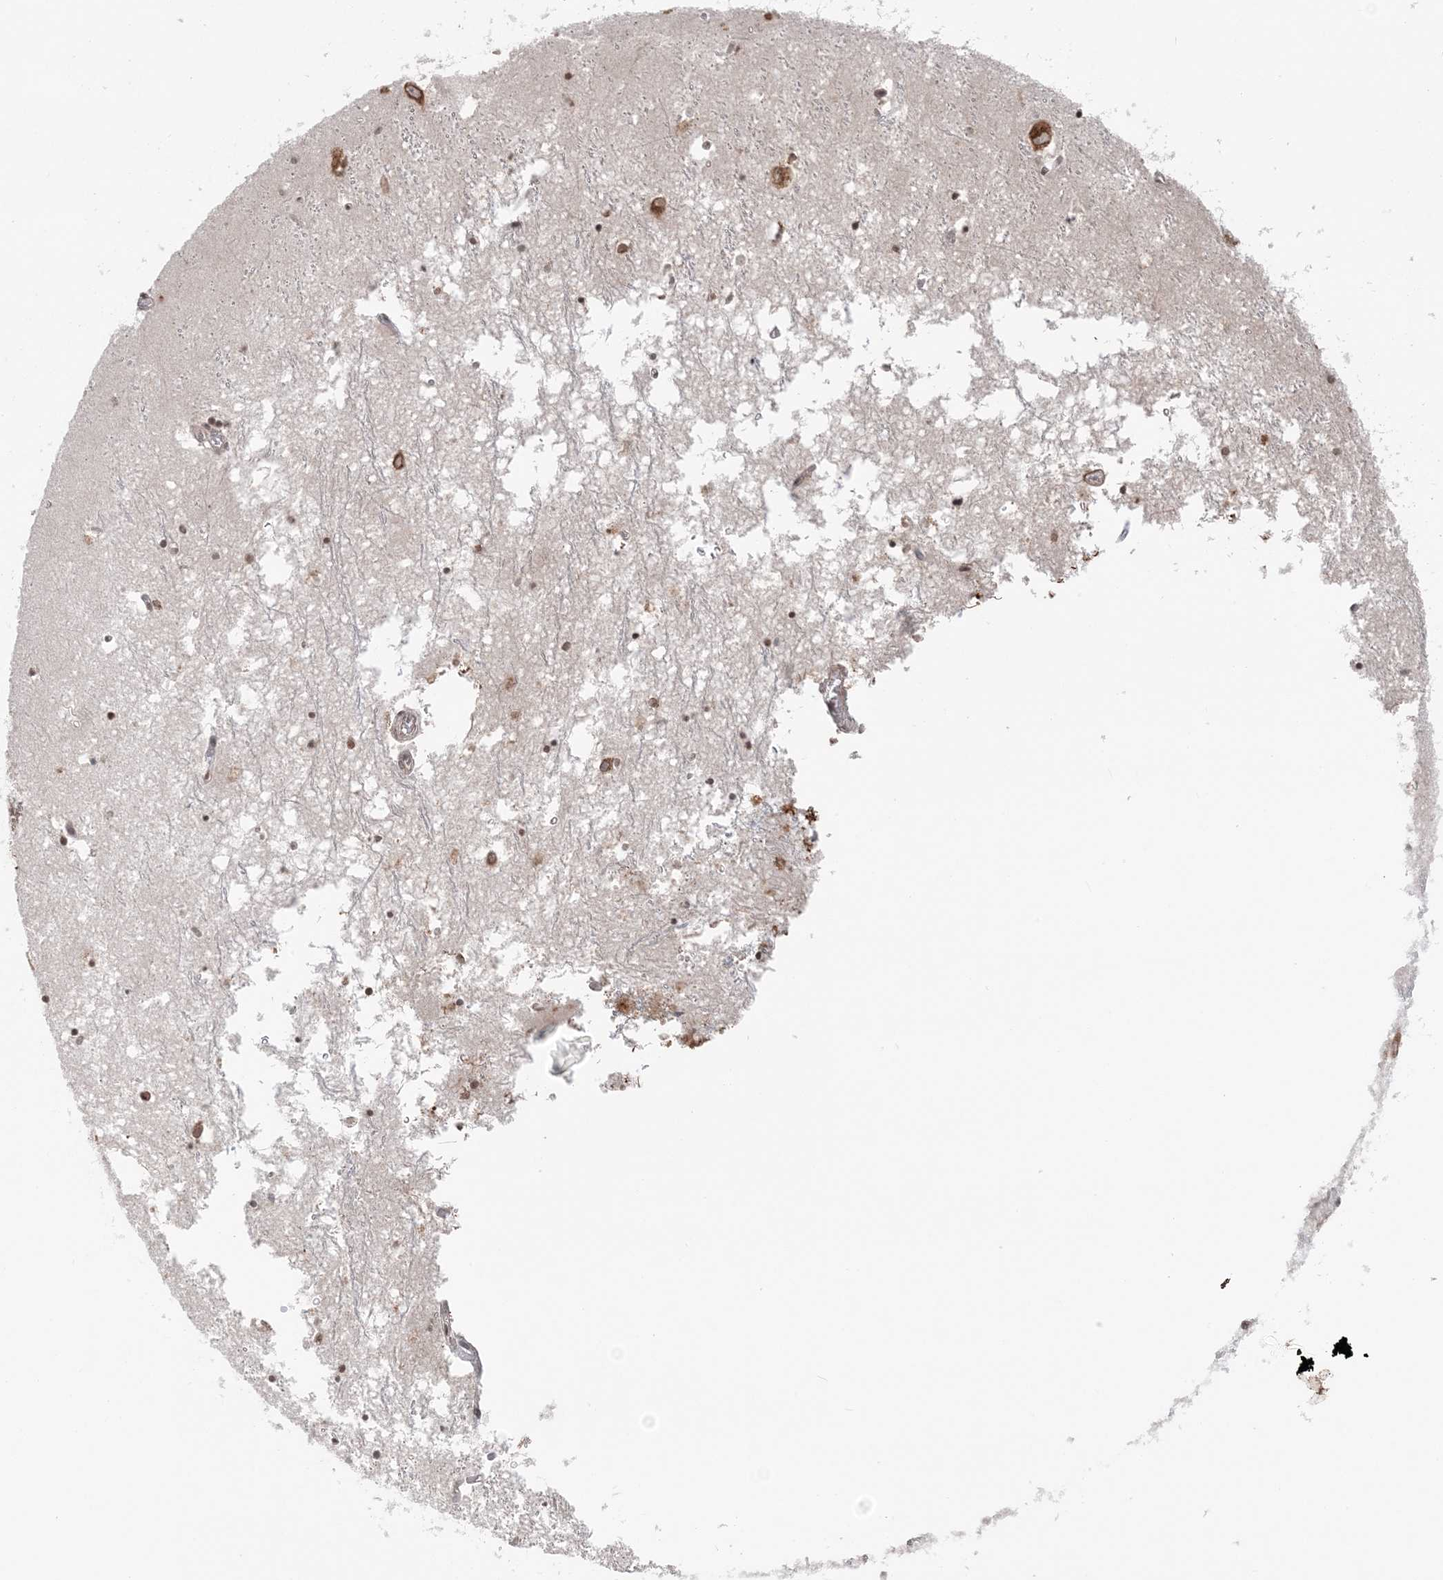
{"staining": {"intensity": "moderate", "quantity": "25%-75%", "location": "cytoplasmic/membranous,nuclear"}, "tissue": "hippocampus", "cell_type": "Glial cells", "image_type": "normal", "snomed": [{"axis": "morphology", "description": "Normal tissue, NOS"}, {"axis": "topography", "description": "Hippocampus"}], "caption": "Protein analysis of normal hippocampus shows moderate cytoplasmic/membranous,nuclear staining in approximately 25%-75% of glial cells.", "gene": "TMED10", "patient": {"sex": "male", "age": 70}}